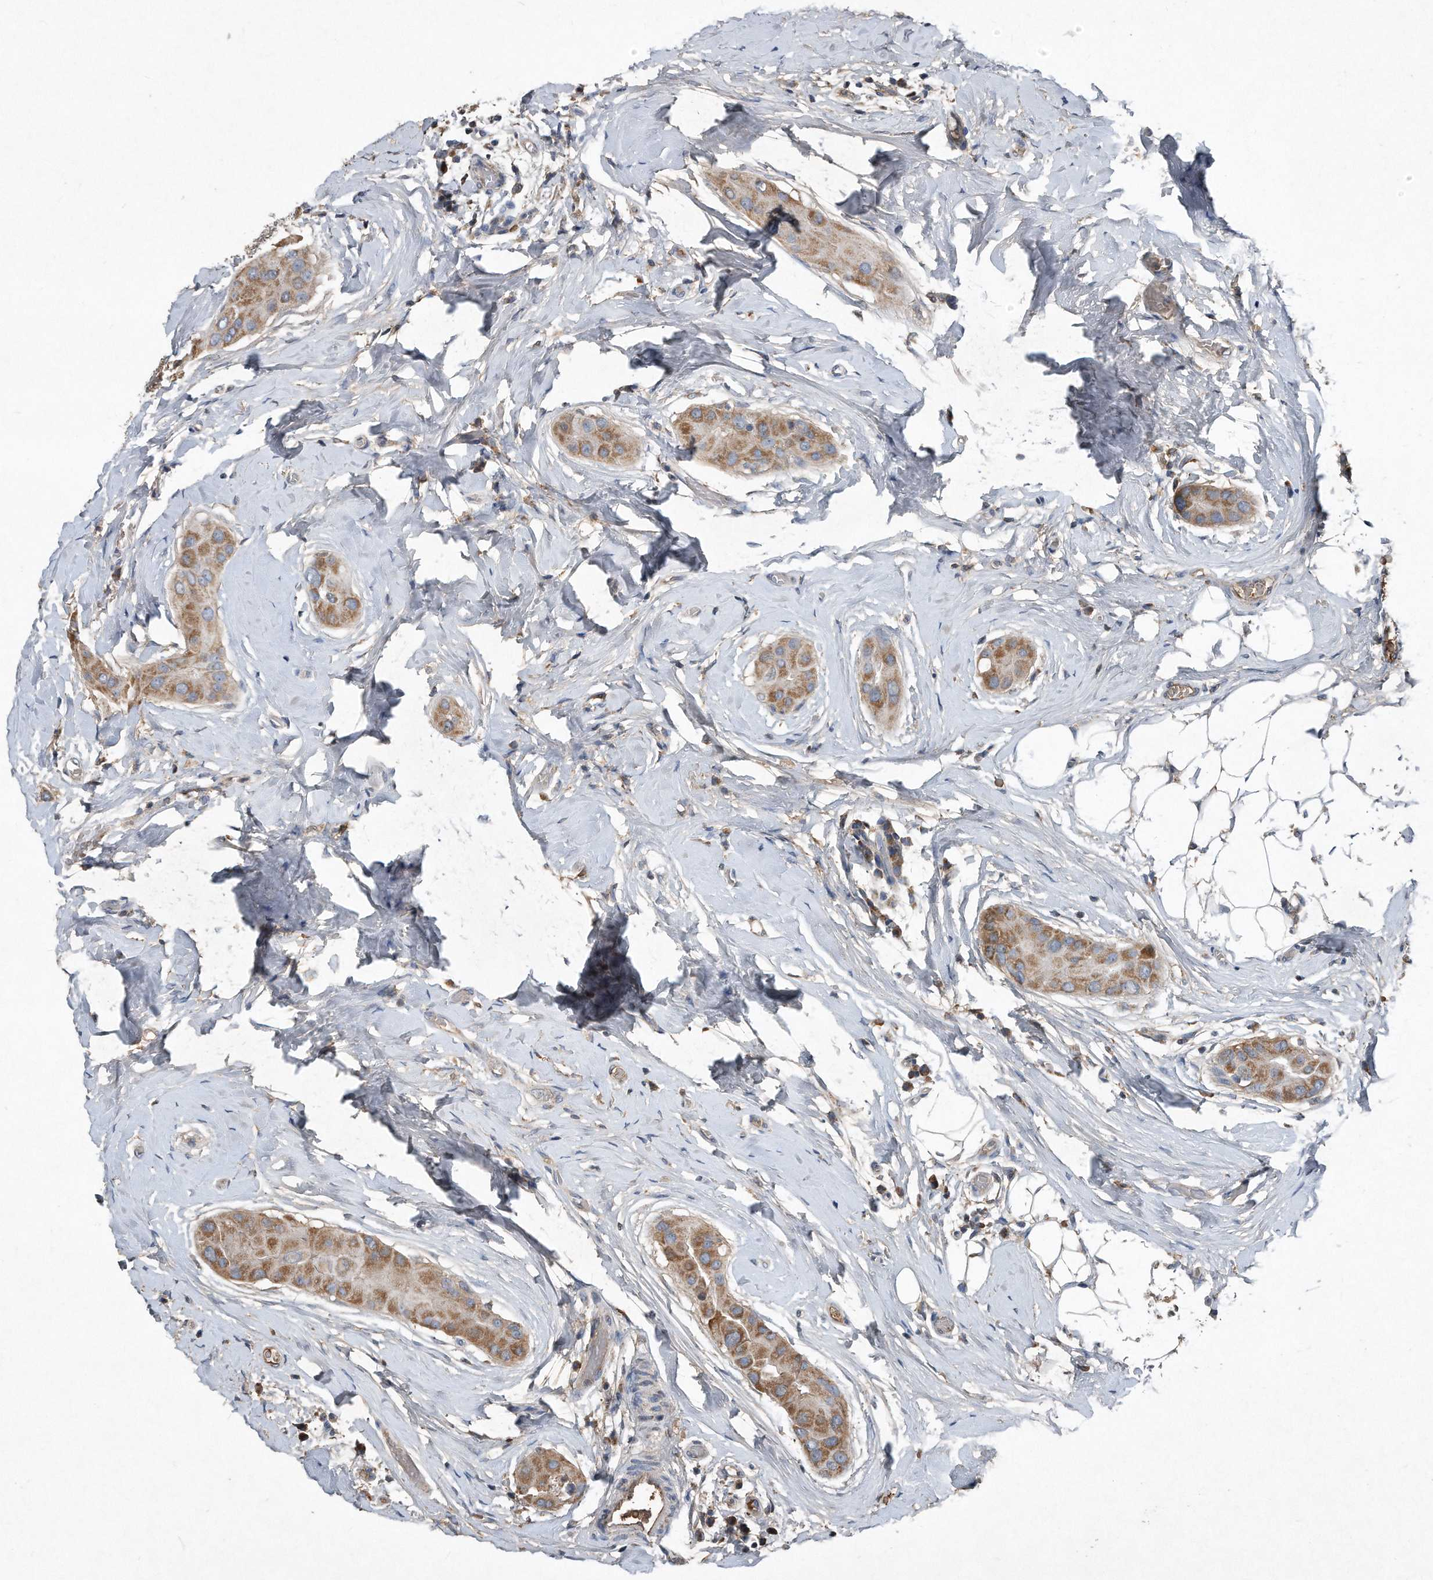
{"staining": {"intensity": "moderate", "quantity": ">75%", "location": "cytoplasmic/membranous"}, "tissue": "thyroid cancer", "cell_type": "Tumor cells", "image_type": "cancer", "snomed": [{"axis": "morphology", "description": "Papillary adenocarcinoma, NOS"}, {"axis": "topography", "description": "Thyroid gland"}], "caption": "Immunohistochemical staining of thyroid cancer shows medium levels of moderate cytoplasmic/membranous staining in approximately >75% of tumor cells.", "gene": "SDHA", "patient": {"sex": "male", "age": 33}}